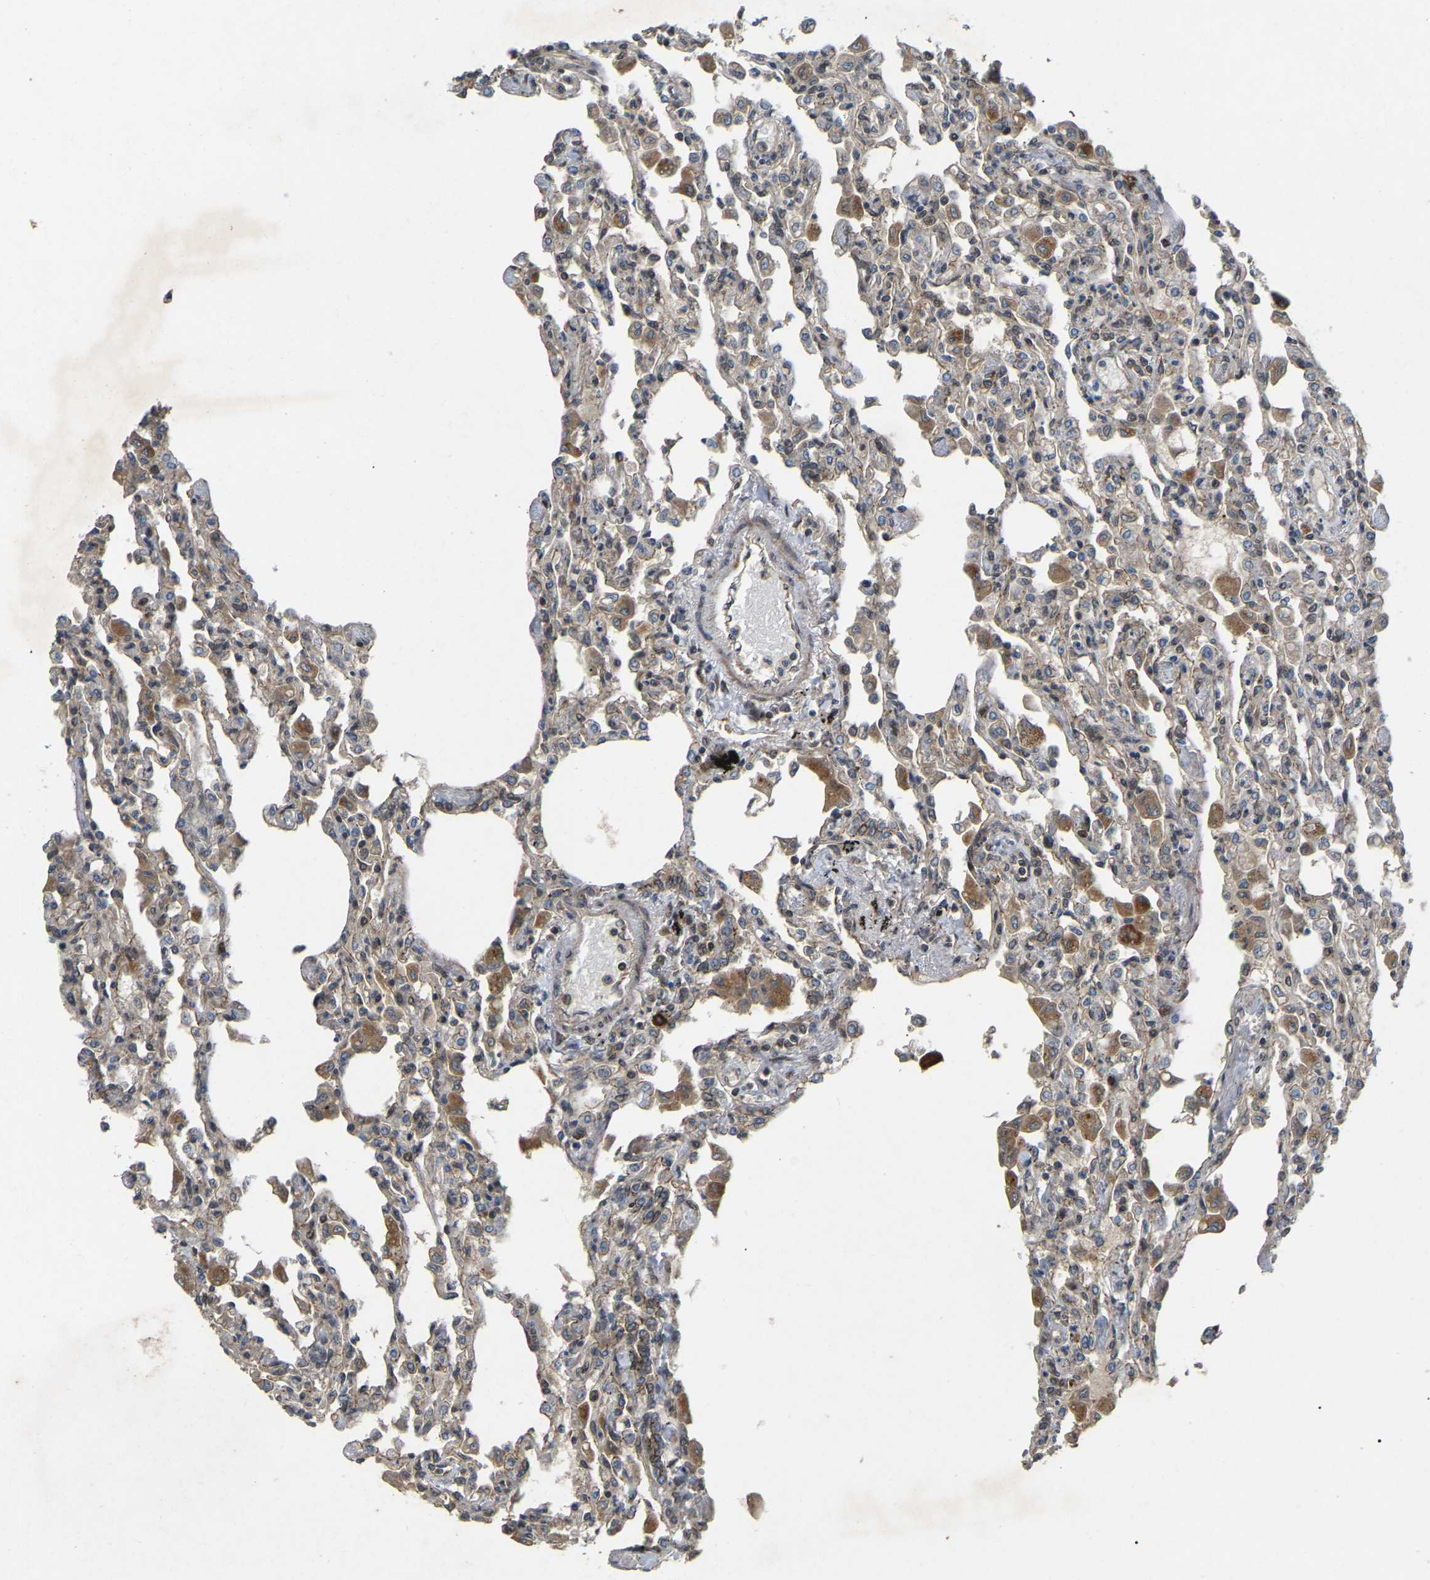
{"staining": {"intensity": "weak", "quantity": "25%-75%", "location": "cytoplasmic/membranous"}, "tissue": "lung", "cell_type": "Alveolar cells", "image_type": "normal", "snomed": [{"axis": "morphology", "description": "Normal tissue, NOS"}, {"axis": "topography", "description": "Bronchus"}, {"axis": "topography", "description": "Lung"}], "caption": "Protein staining of normal lung exhibits weak cytoplasmic/membranous expression in about 25%-75% of alveolar cells. The staining was performed using DAB to visualize the protein expression in brown, while the nuclei were stained in blue with hematoxylin (Magnification: 20x).", "gene": "KIAA1549", "patient": {"sex": "female", "age": 49}}